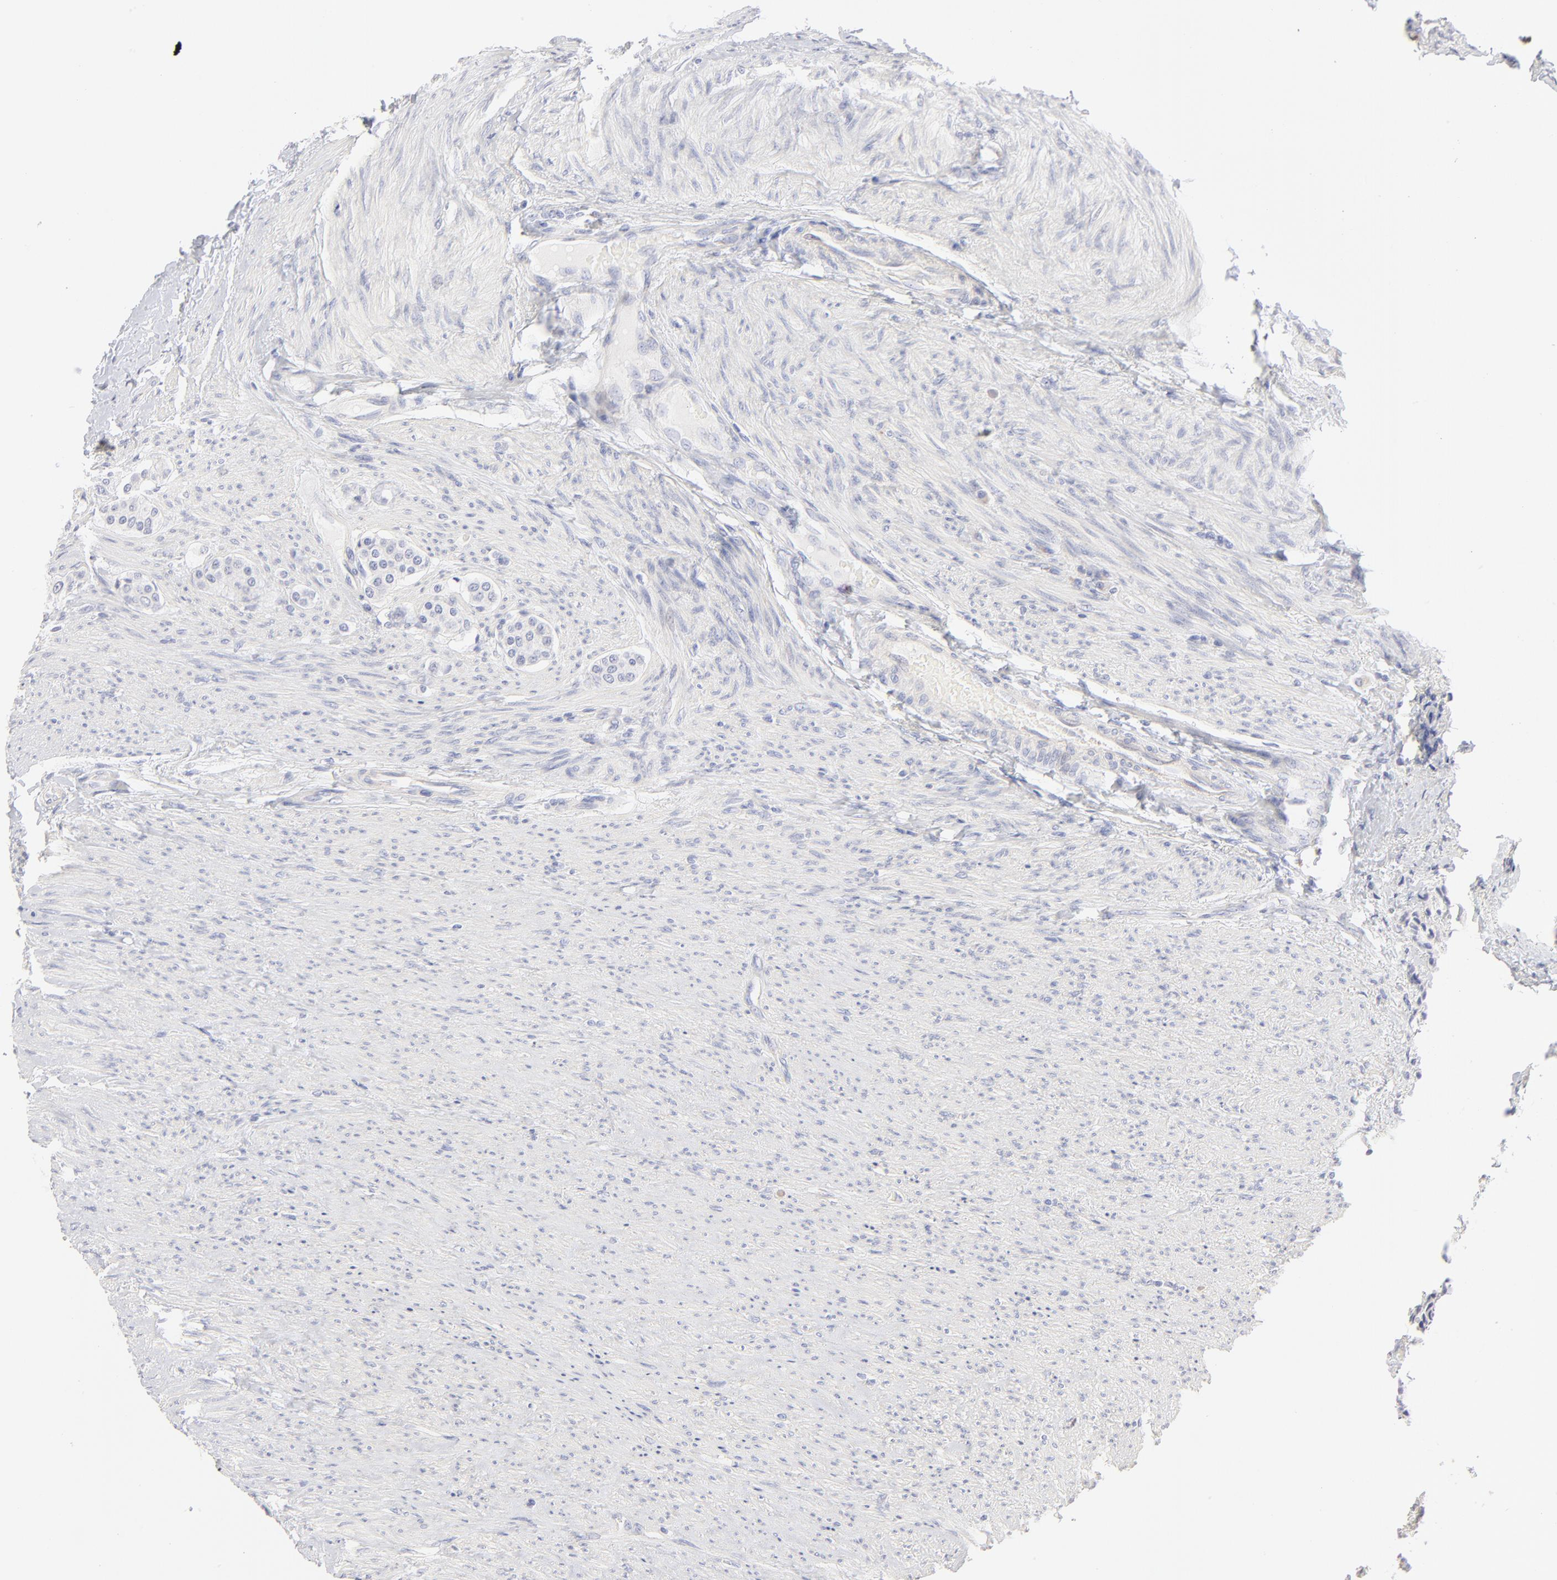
{"staining": {"intensity": "negative", "quantity": "none", "location": "none"}, "tissue": "carcinoid", "cell_type": "Tumor cells", "image_type": "cancer", "snomed": [{"axis": "morphology", "description": "Carcinoid, malignant, NOS"}, {"axis": "topography", "description": "Colon"}], "caption": "Immunohistochemical staining of malignant carcinoid shows no significant positivity in tumor cells. (DAB (3,3'-diaminobenzidine) immunohistochemistry with hematoxylin counter stain).", "gene": "TST", "patient": {"sex": "female", "age": 61}}